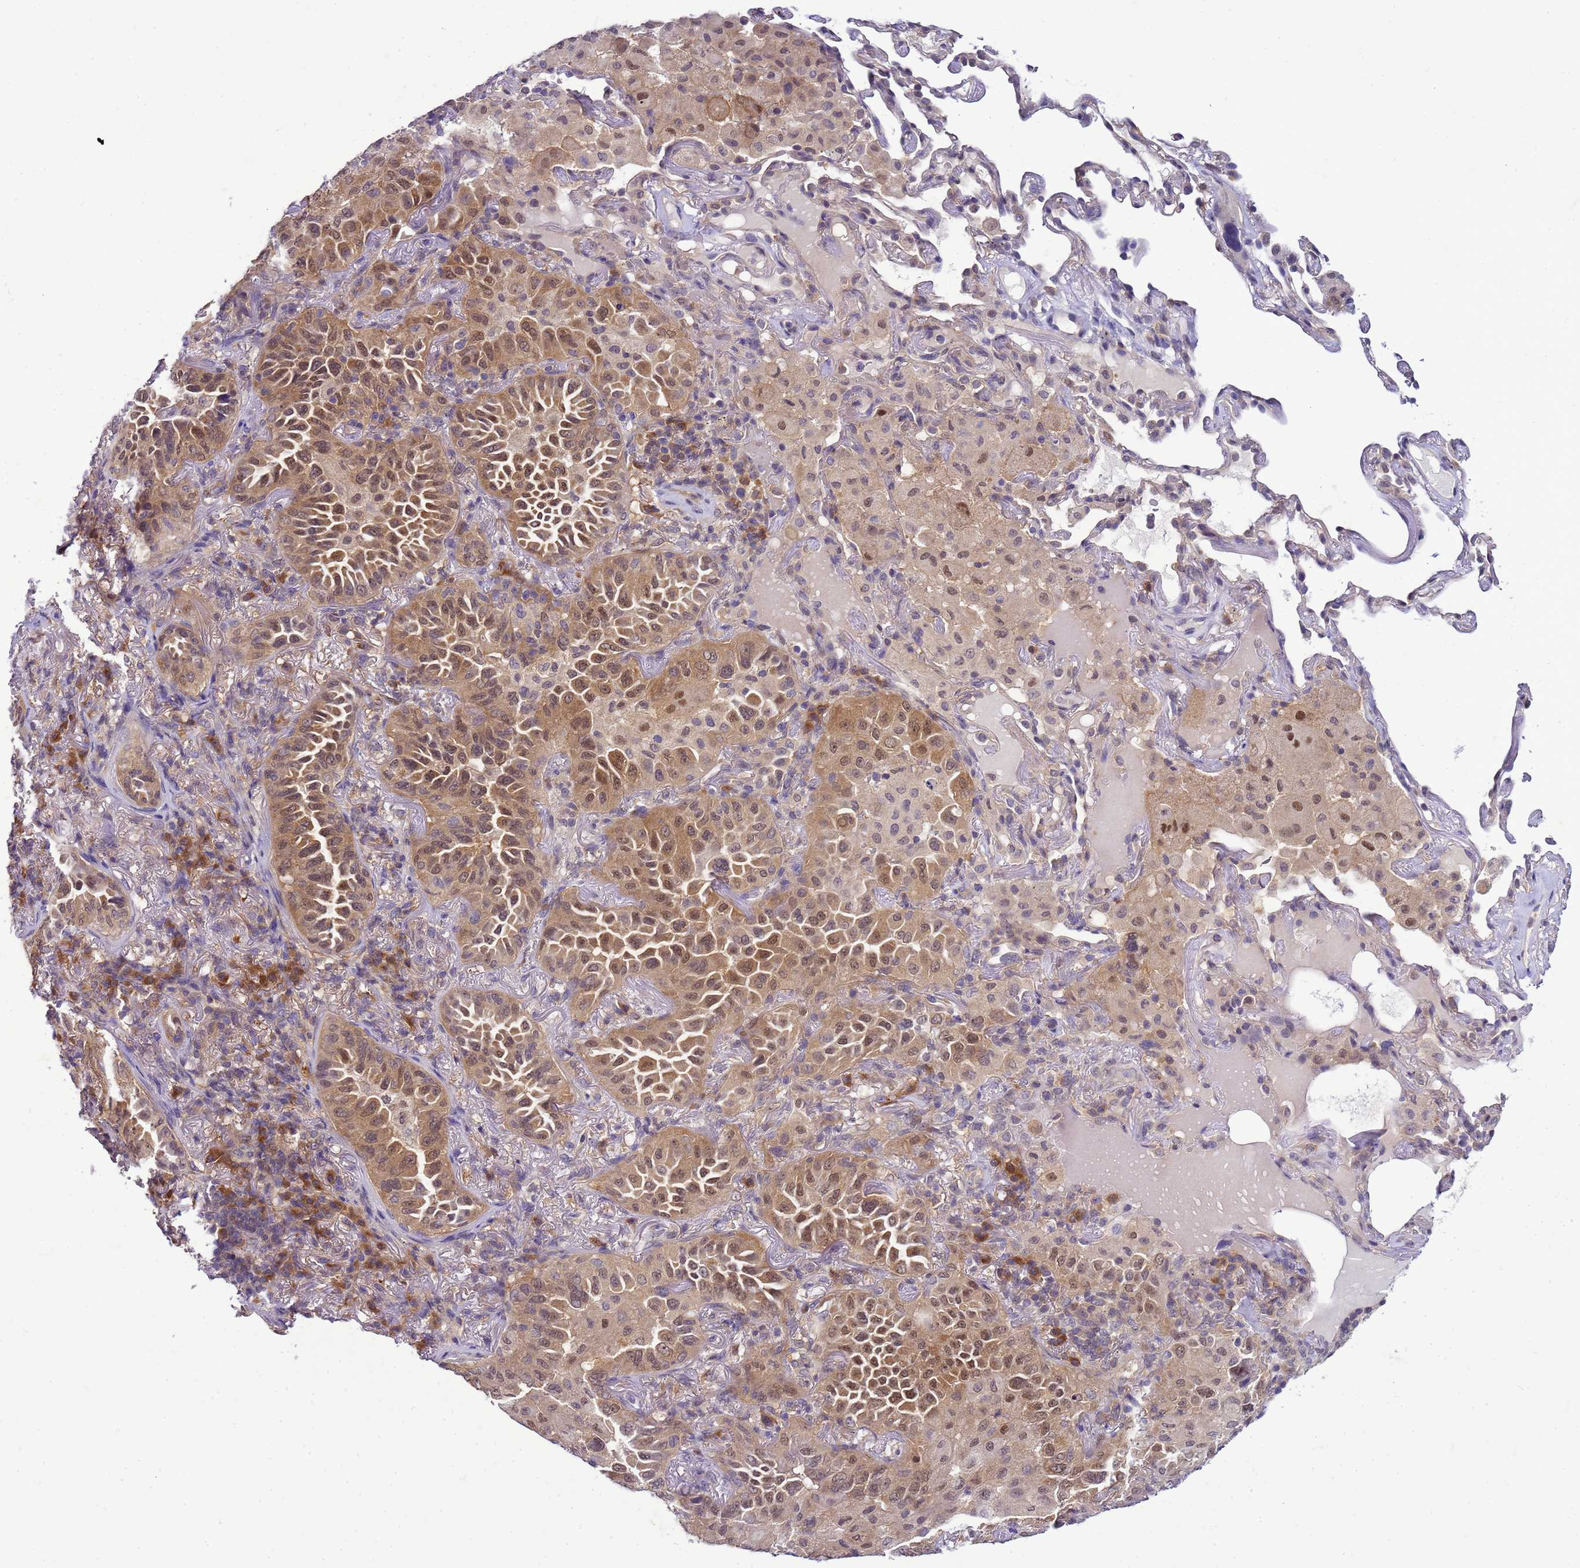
{"staining": {"intensity": "moderate", "quantity": ">75%", "location": "cytoplasmic/membranous,nuclear"}, "tissue": "lung cancer", "cell_type": "Tumor cells", "image_type": "cancer", "snomed": [{"axis": "morphology", "description": "Adenocarcinoma, NOS"}, {"axis": "topography", "description": "Lung"}], "caption": "Immunohistochemistry (IHC) (DAB (3,3'-diaminobenzidine)) staining of lung cancer (adenocarcinoma) reveals moderate cytoplasmic/membranous and nuclear protein staining in about >75% of tumor cells. (IHC, brightfield microscopy, high magnification).", "gene": "DDI2", "patient": {"sex": "female", "age": 69}}